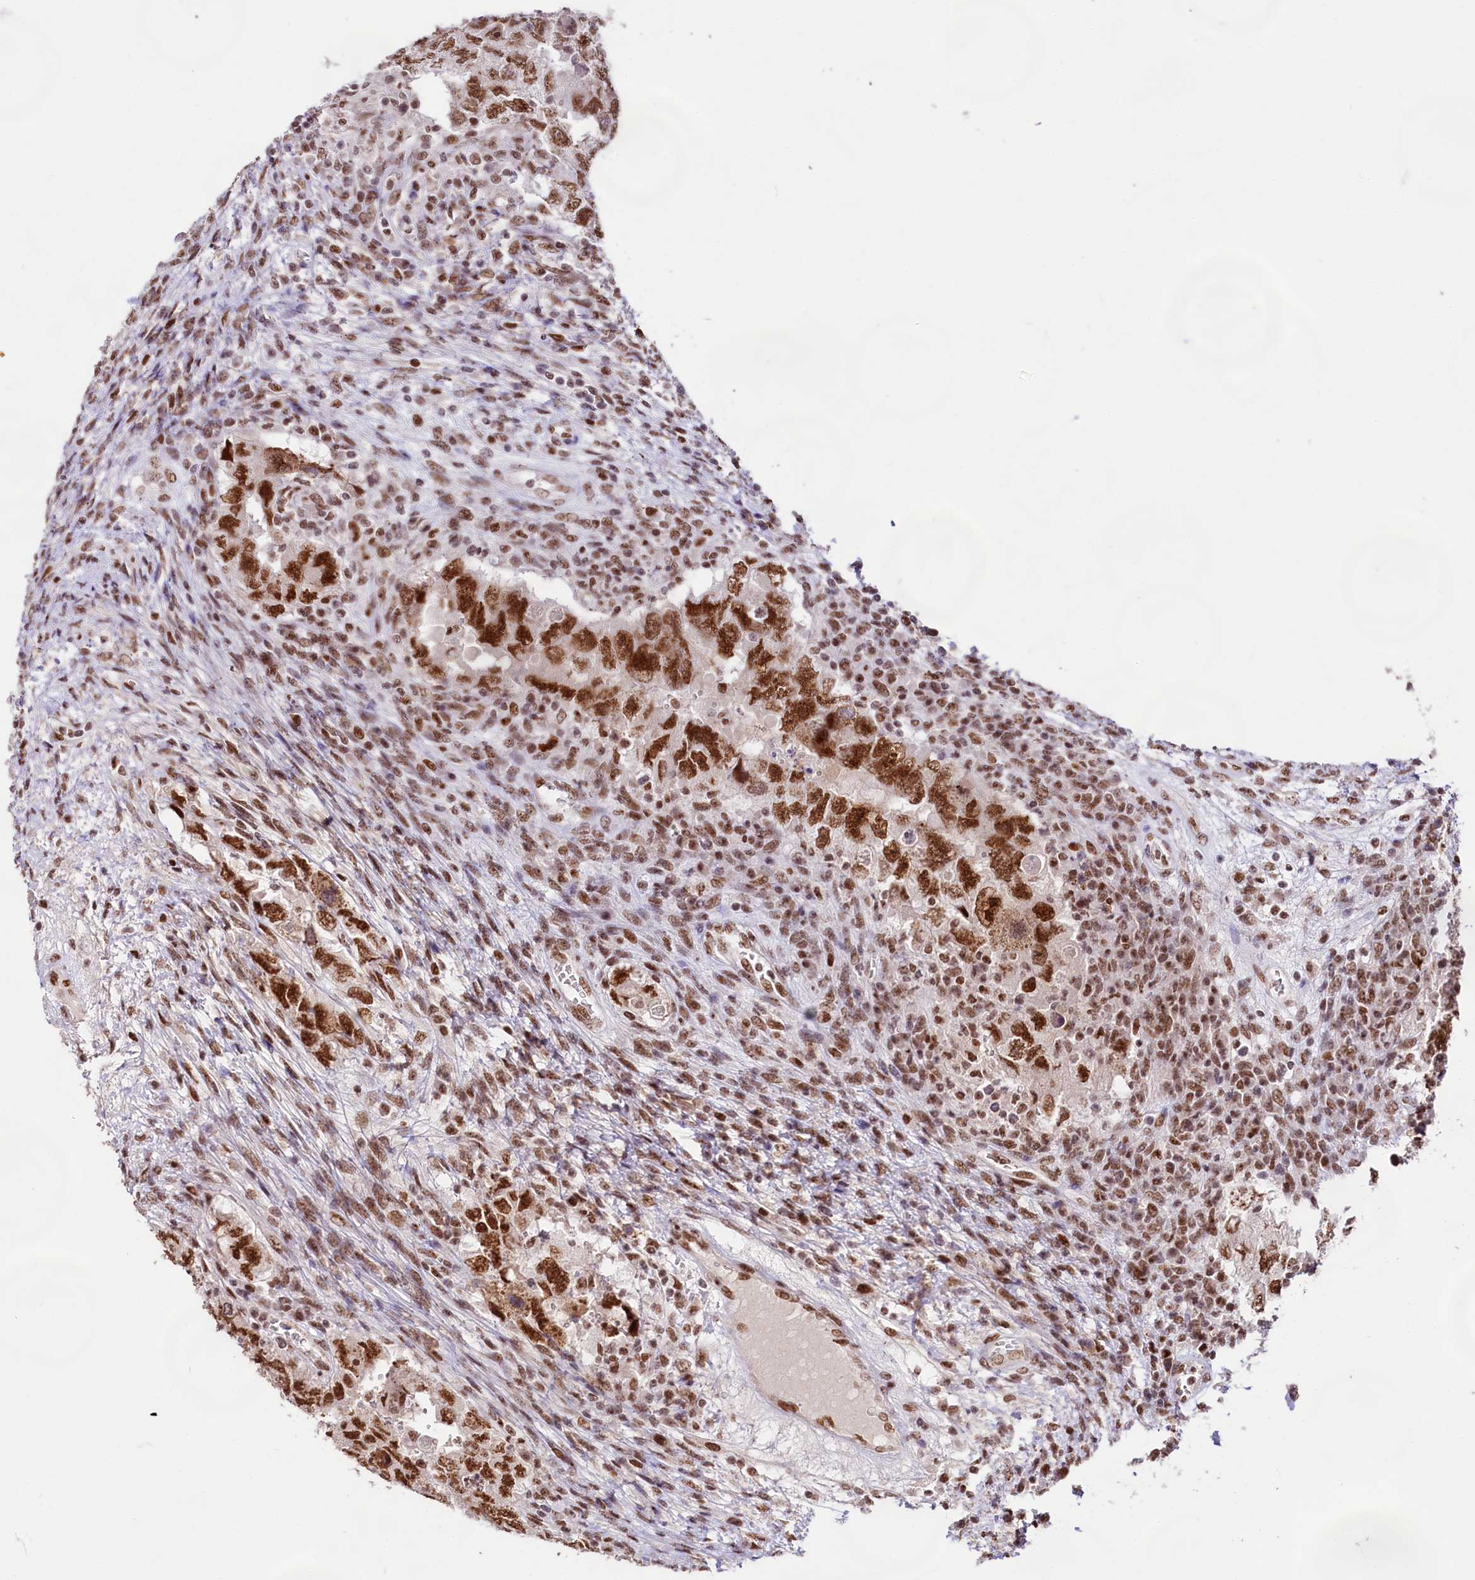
{"staining": {"intensity": "strong", "quantity": ">75%", "location": "nuclear"}, "tissue": "testis cancer", "cell_type": "Tumor cells", "image_type": "cancer", "snomed": [{"axis": "morphology", "description": "Carcinoma, Embryonal, NOS"}, {"axis": "topography", "description": "Testis"}], "caption": "Strong nuclear expression for a protein is appreciated in about >75% of tumor cells of testis cancer using immunohistochemistry.", "gene": "HIRA", "patient": {"sex": "male", "age": 26}}